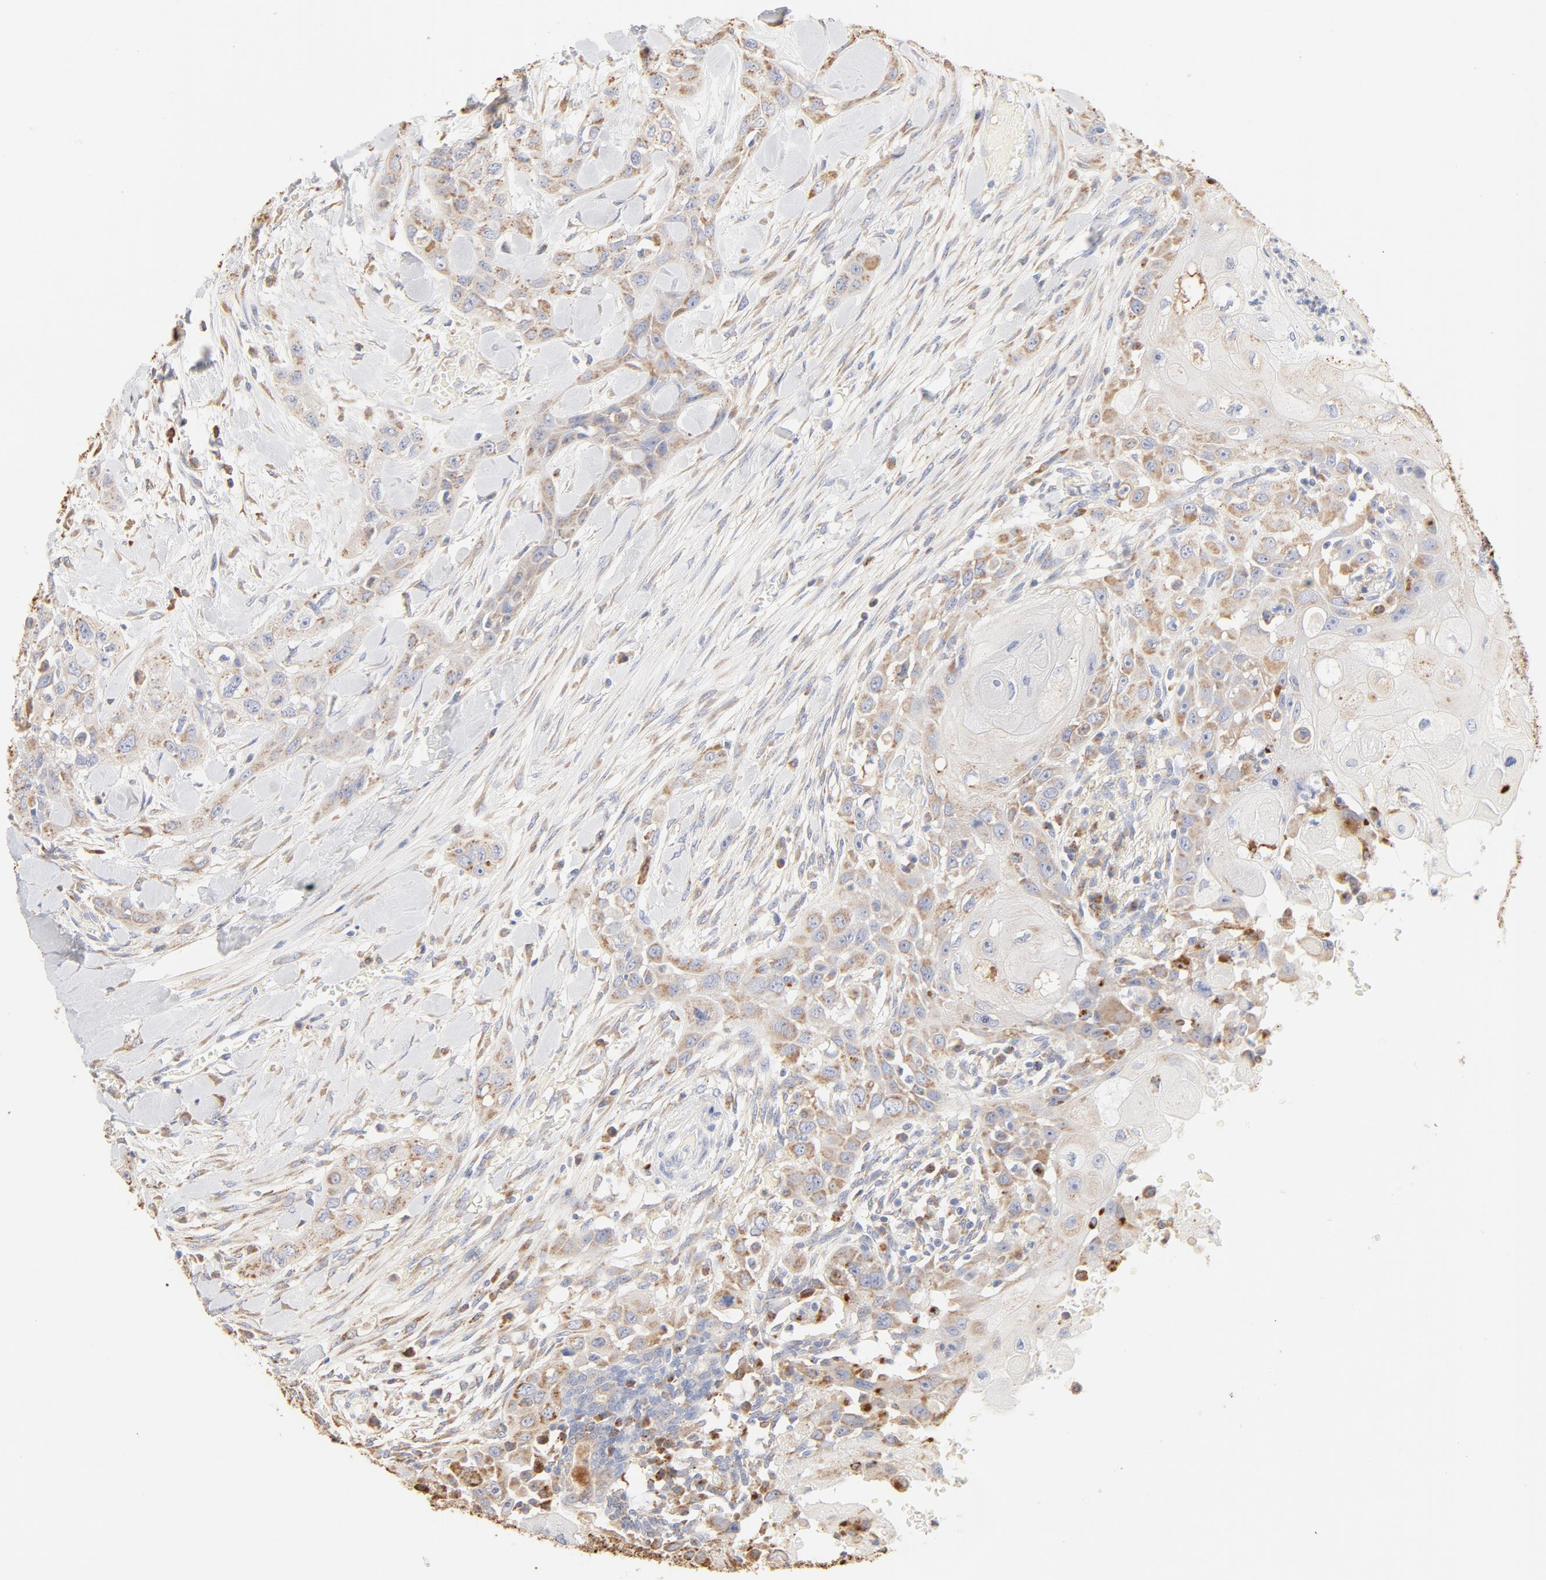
{"staining": {"intensity": "weak", "quantity": "<25%", "location": "cytoplasmic/membranous"}, "tissue": "head and neck cancer", "cell_type": "Tumor cells", "image_type": "cancer", "snomed": [{"axis": "morphology", "description": "Neoplasm, malignant, NOS"}, {"axis": "topography", "description": "Salivary gland"}, {"axis": "topography", "description": "Head-Neck"}], "caption": "Head and neck malignant neoplasm stained for a protein using immunohistochemistry (IHC) exhibits no staining tumor cells.", "gene": "CTSH", "patient": {"sex": "male", "age": 43}}